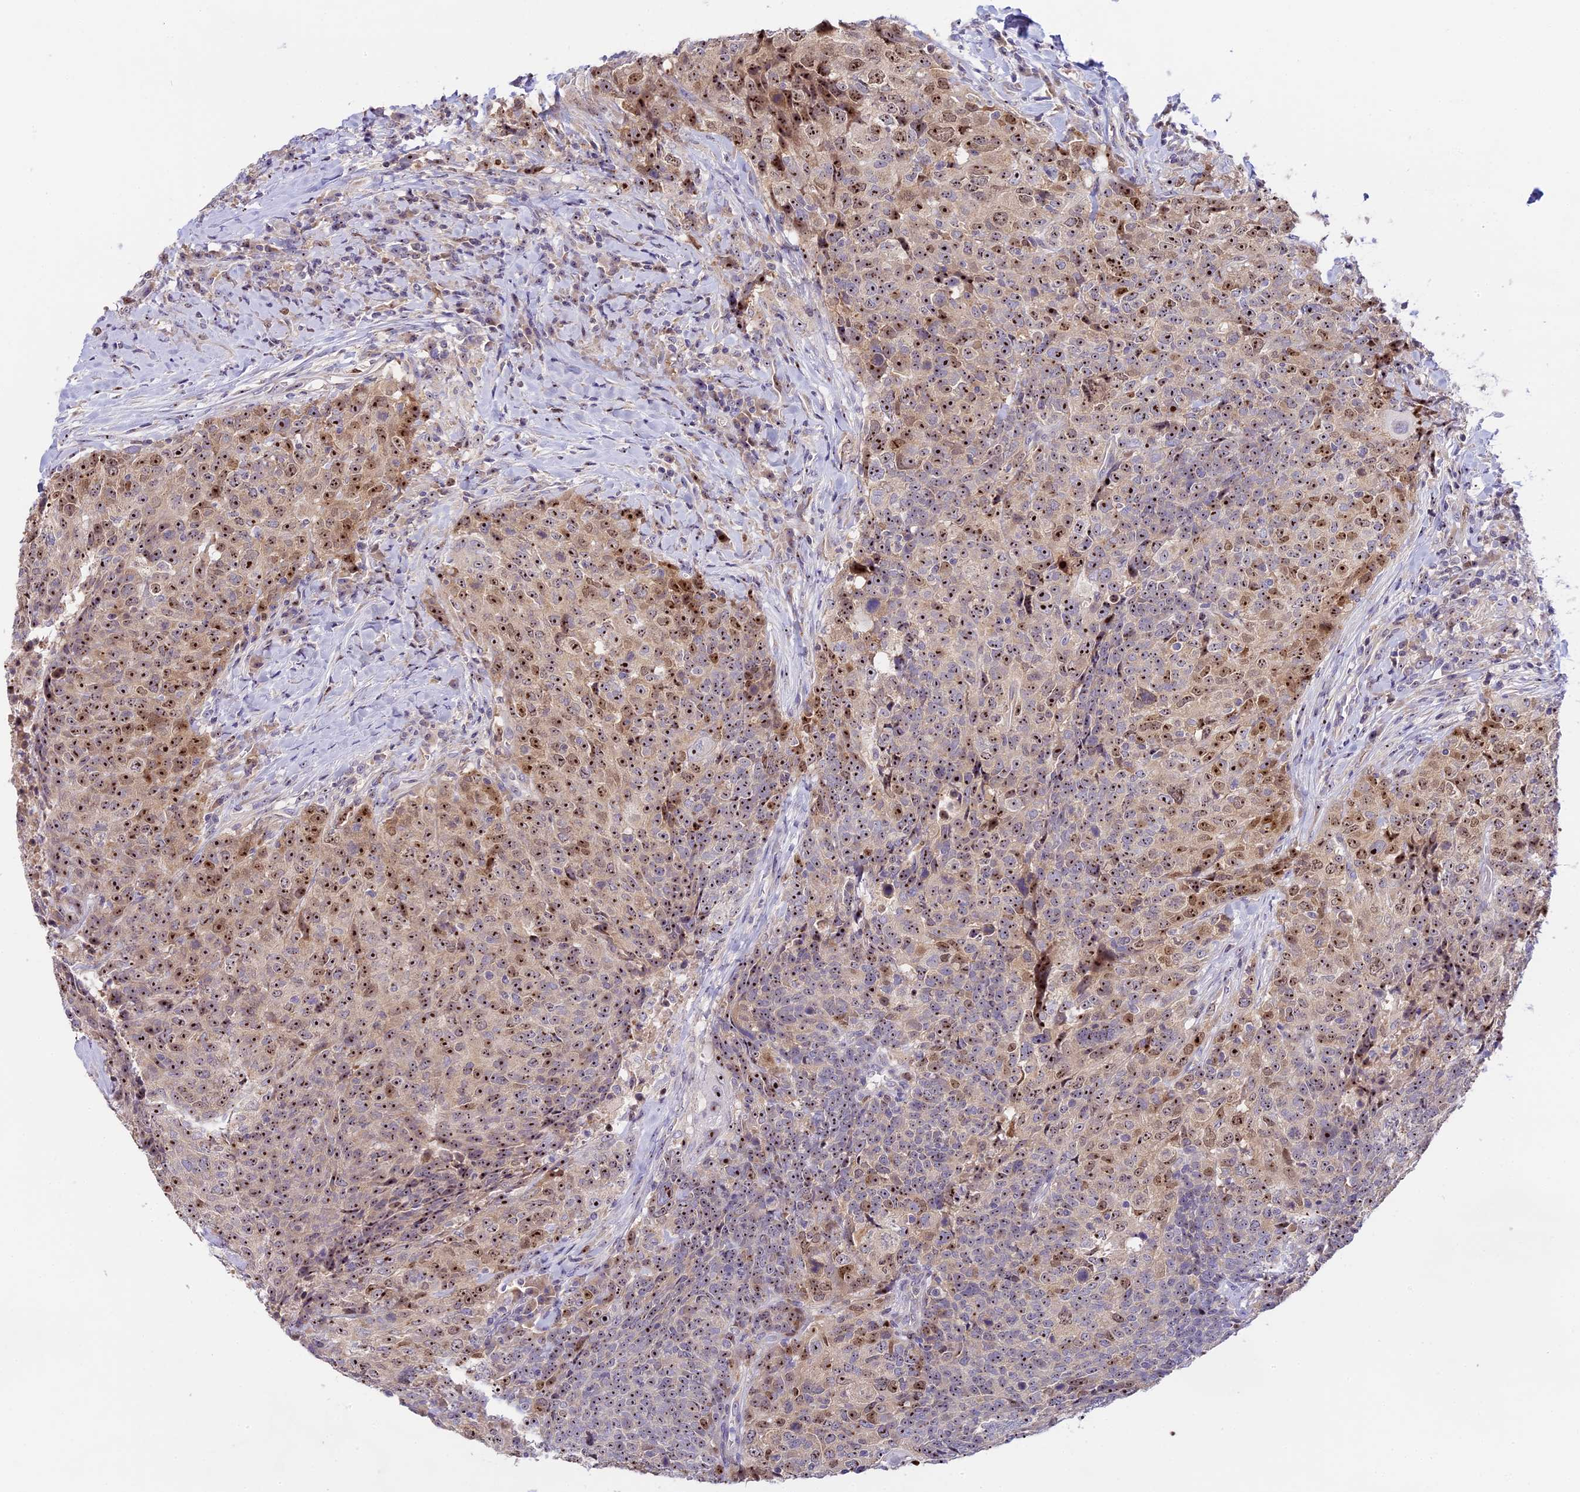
{"staining": {"intensity": "moderate", "quantity": ">75%", "location": "nuclear"}, "tissue": "head and neck cancer", "cell_type": "Tumor cells", "image_type": "cancer", "snomed": [{"axis": "morphology", "description": "Squamous cell carcinoma, NOS"}, {"axis": "topography", "description": "Head-Neck"}], "caption": "A brown stain shows moderate nuclear expression of a protein in head and neck cancer (squamous cell carcinoma) tumor cells.", "gene": "RAD51", "patient": {"sex": "male", "age": 66}}